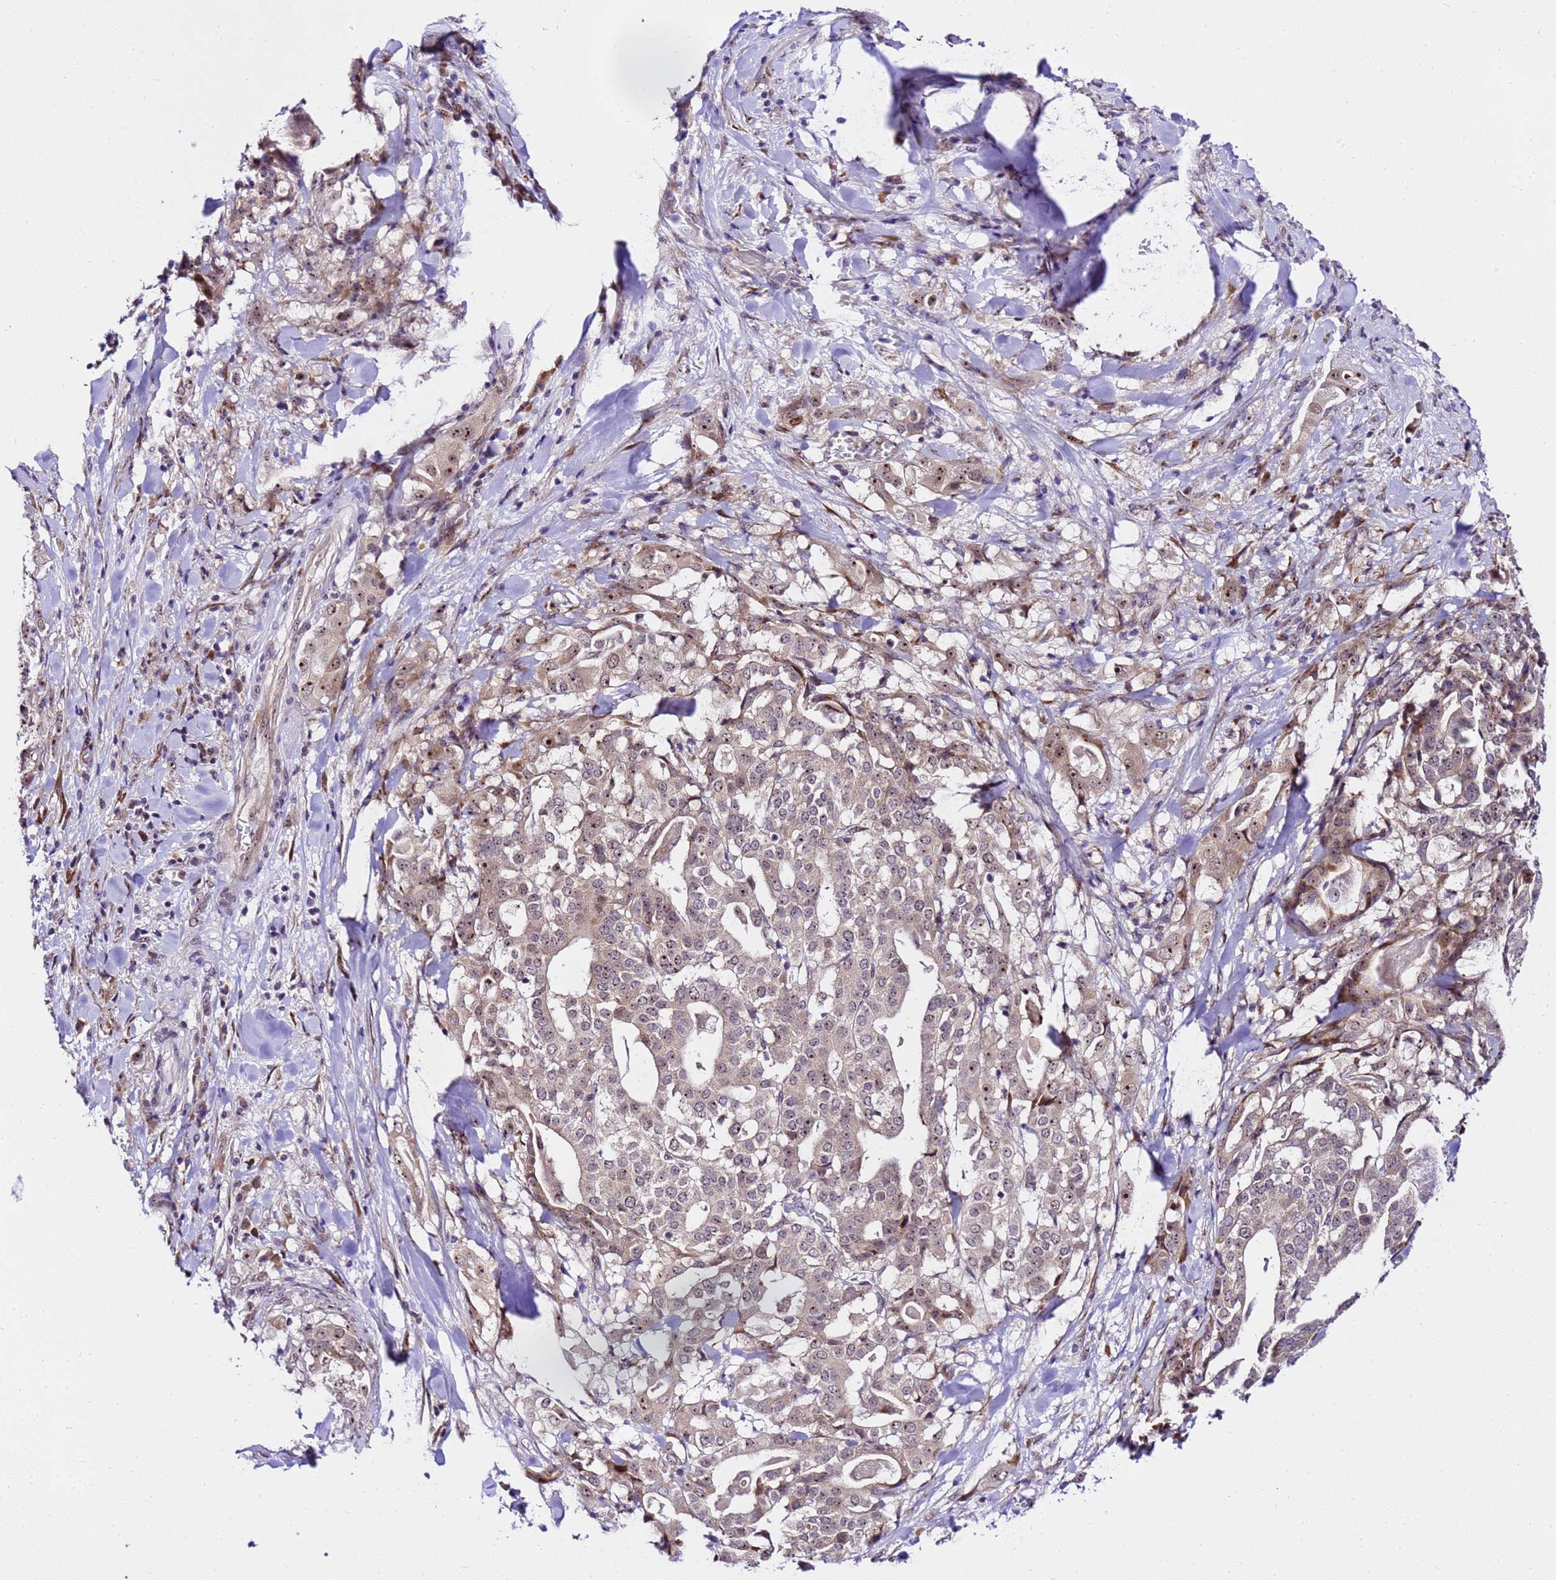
{"staining": {"intensity": "weak", "quantity": "25%-75%", "location": "cytoplasmic/membranous,nuclear"}, "tissue": "stomach cancer", "cell_type": "Tumor cells", "image_type": "cancer", "snomed": [{"axis": "morphology", "description": "Adenocarcinoma, NOS"}, {"axis": "topography", "description": "Stomach"}], "caption": "Immunohistochemistry image of neoplastic tissue: stomach cancer stained using IHC displays low levels of weak protein expression localized specifically in the cytoplasmic/membranous and nuclear of tumor cells, appearing as a cytoplasmic/membranous and nuclear brown color.", "gene": "SLX4IP", "patient": {"sex": "male", "age": 48}}